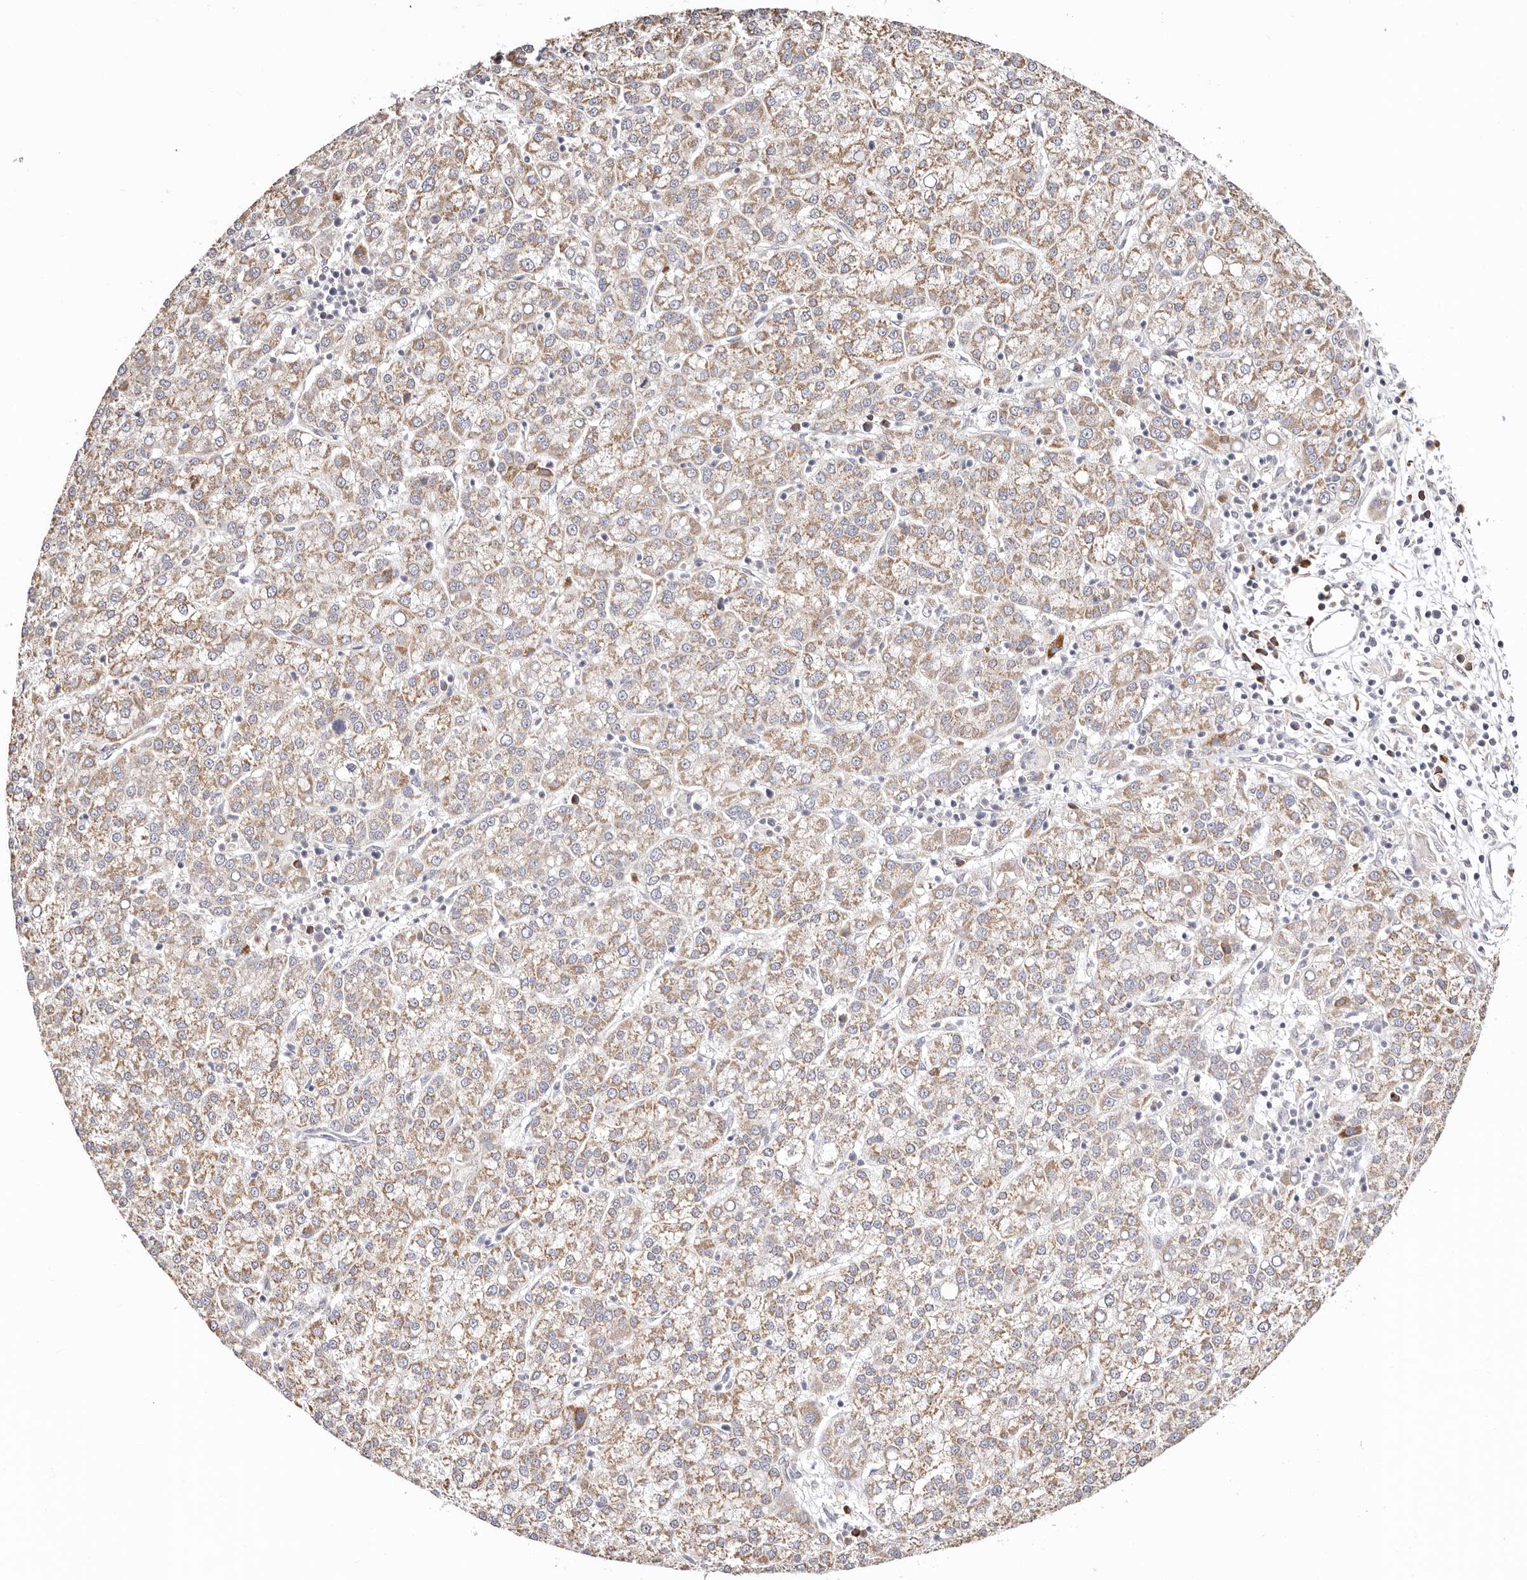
{"staining": {"intensity": "moderate", "quantity": ">75%", "location": "cytoplasmic/membranous"}, "tissue": "liver cancer", "cell_type": "Tumor cells", "image_type": "cancer", "snomed": [{"axis": "morphology", "description": "Carcinoma, Hepatocellular, NOS"}, {"axis": "topography", "description": "Liver"}], "caption": "Protein staining of liver cancer (hepatocellular carcinoma) tissue shows moderate cytoplasmic/membranous expression in approximately >75% of tumor cells. (IHC, brightfield microscopy, high magnification).", "gene": "BCL2L15", "patient": {"sex": "female", "age": 58}}